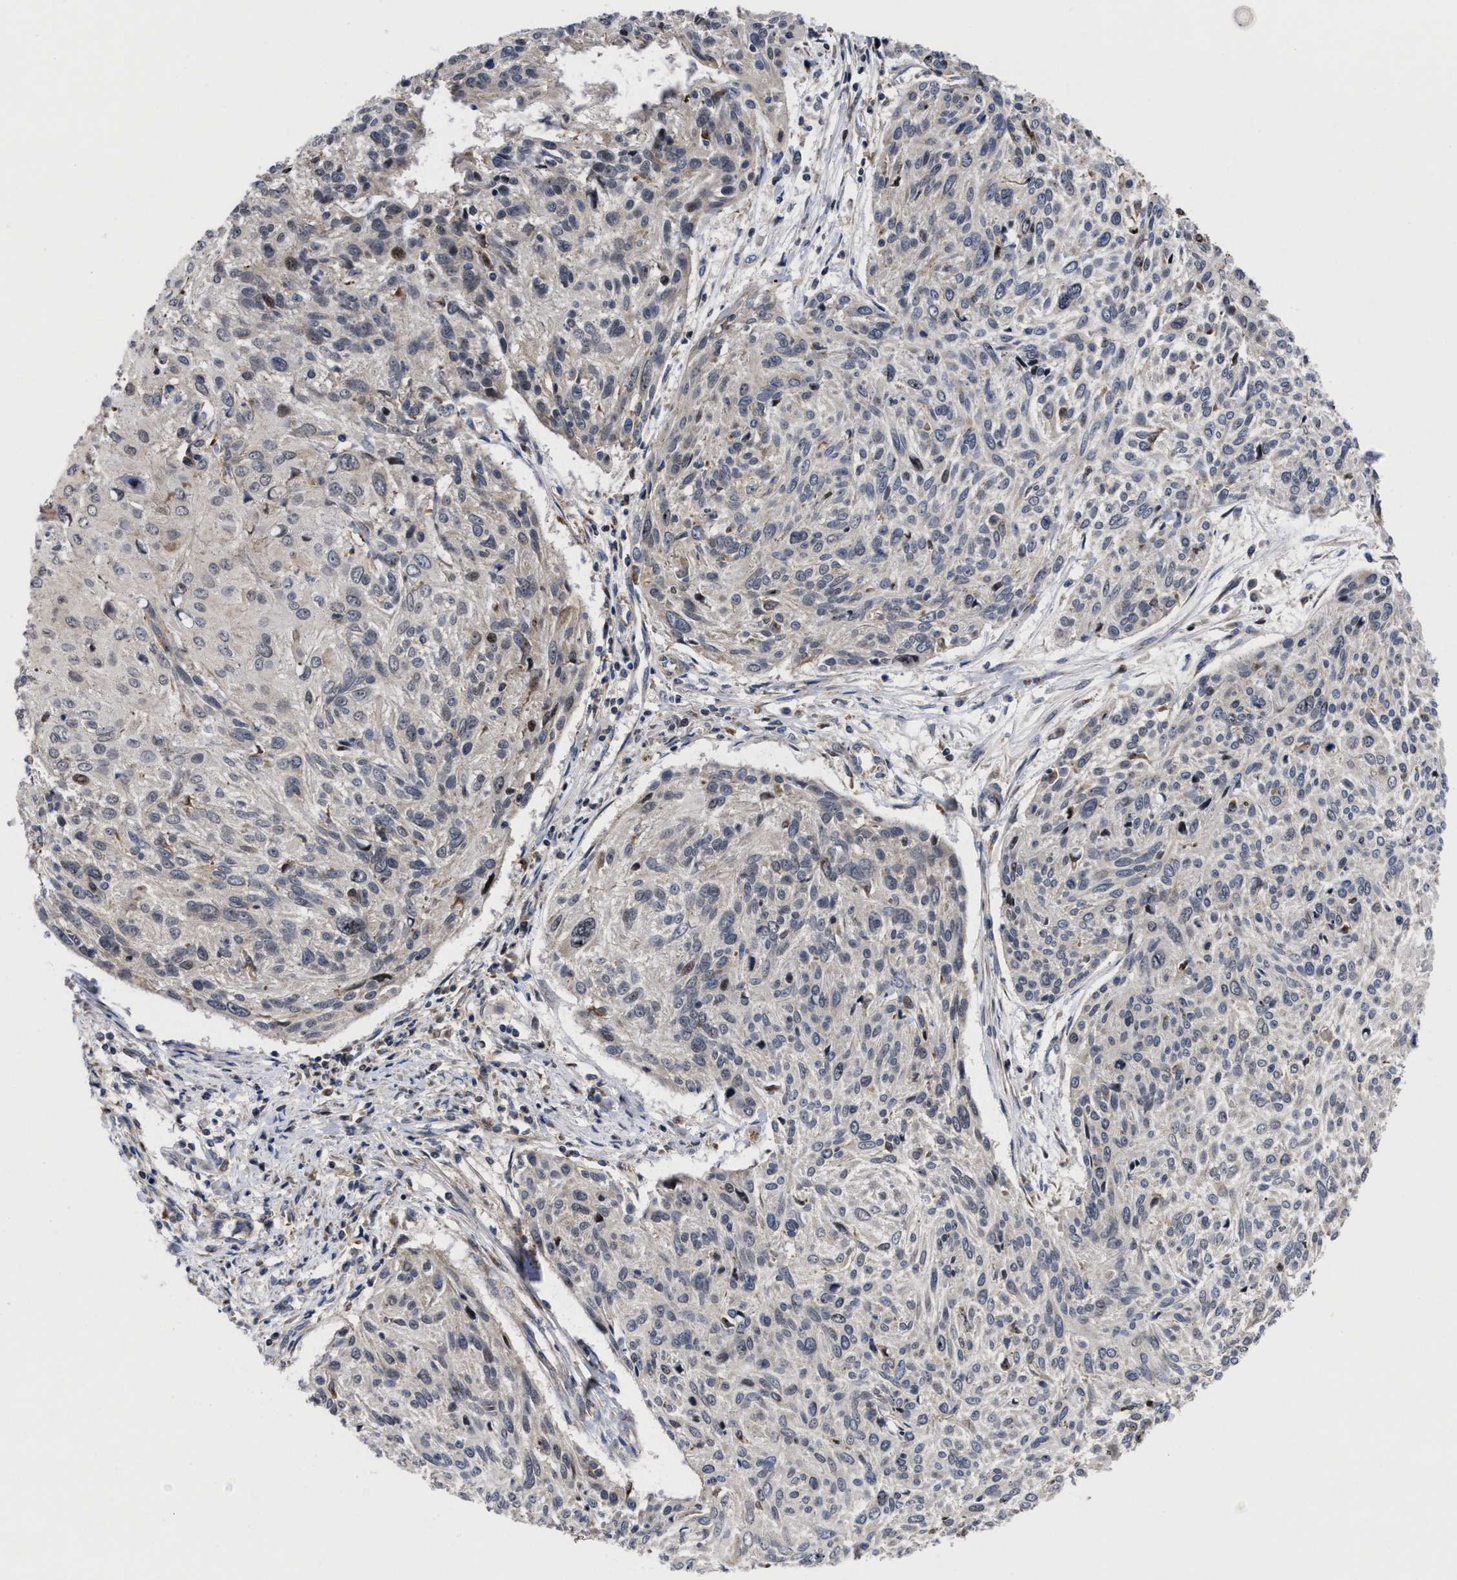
{"staining": {"intensity": "weak", "quantity": "<25%", "location": "cytoplasmic/membranous,nuclear"}, "tissue": "cervical cancer", "cell_type": "Tumor cells", "image_type": "cancer", "snomed": [{"axis": "morphology", "description": "Squamous cell carcinoma, NOS"}, {"axis": "topography", "description": "Cervix"}], "caption": "Immunohistochemical staining of human cervical cancer (squamous cell carcinoma) demonstrates no significant expression in tumor cells.", "gene": "MRPL50", "patient": {"sex": "female", "age": 51}}